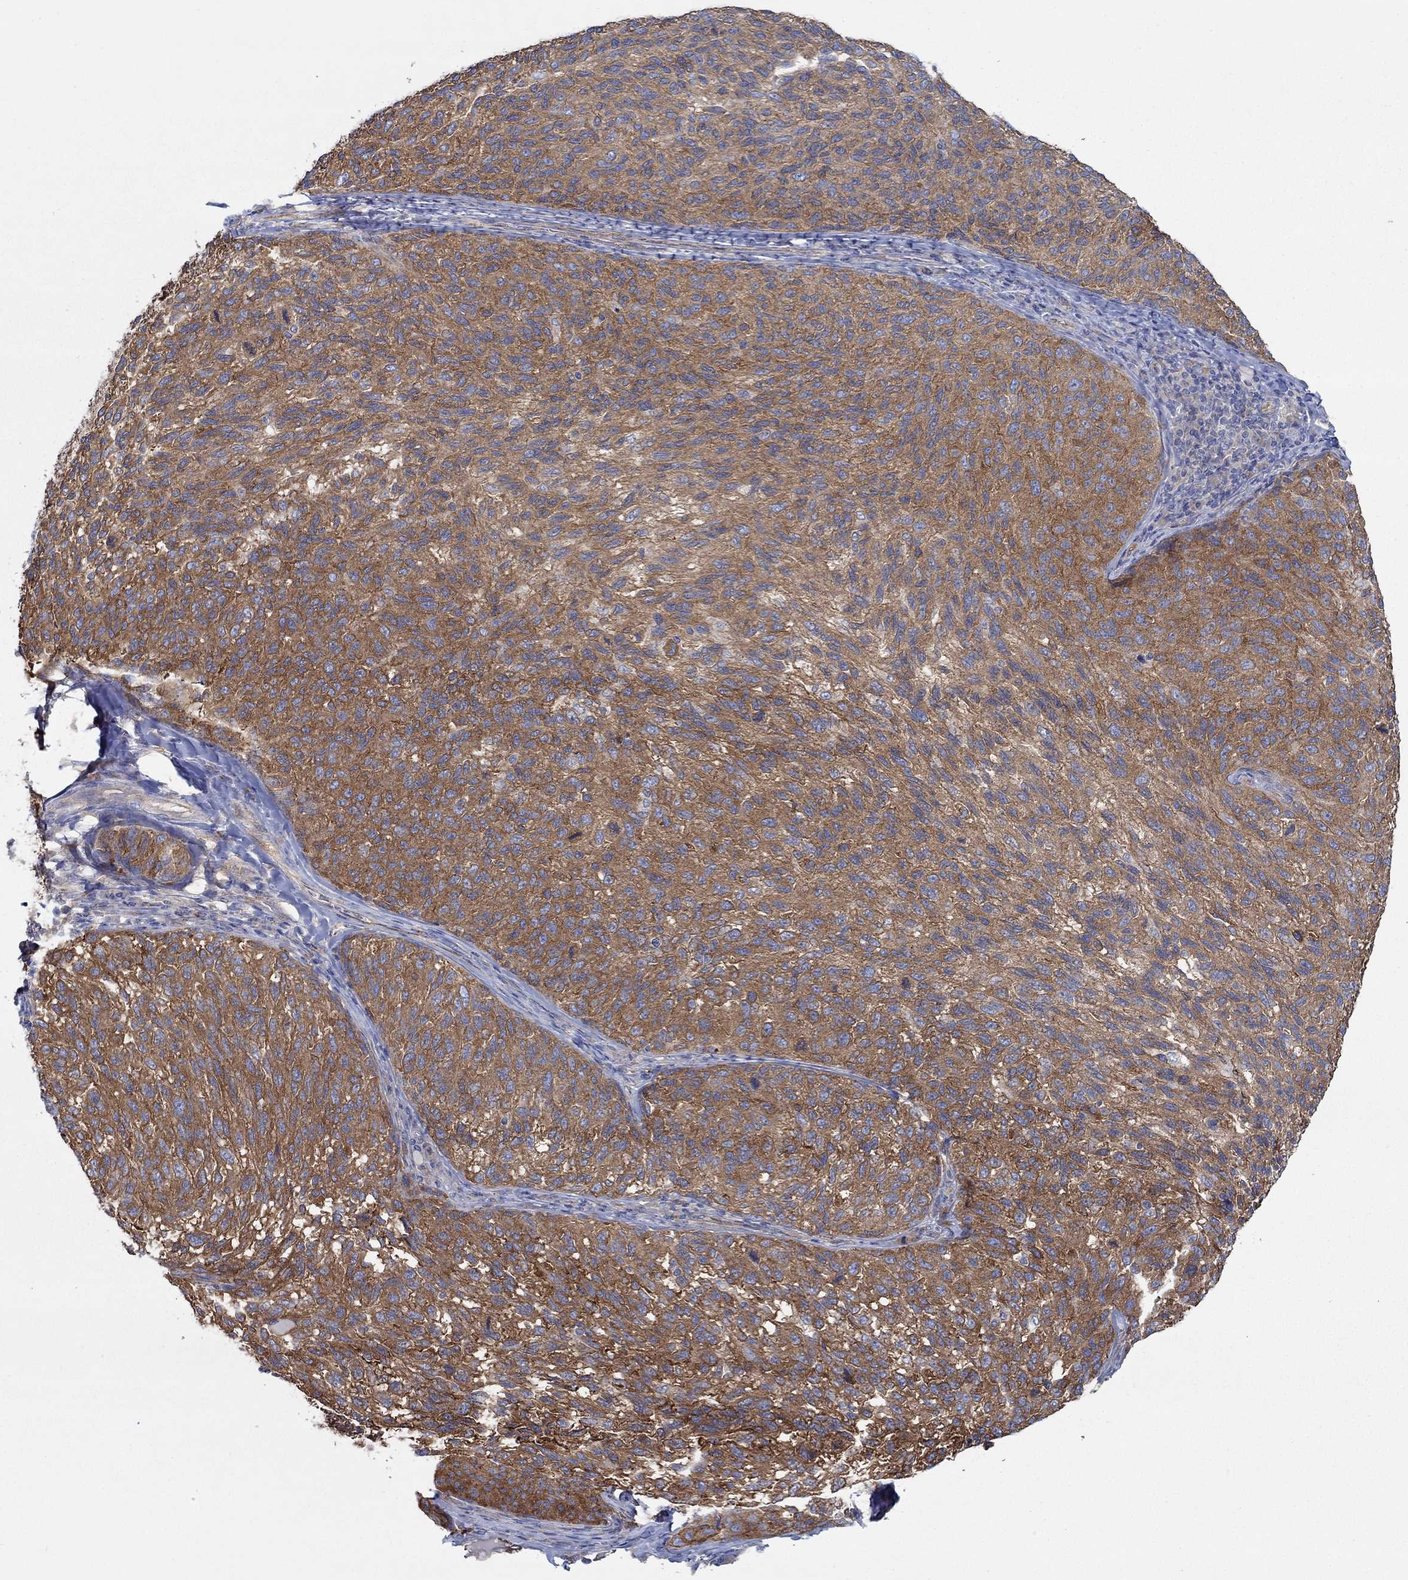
{"staining": {"intensity": "strong", "quantity": ">75%", "location": "cytoplasmic/membranous"}, "tissue": "melanoma", "cell_type": "Tumor cells", "image_type": "cancer", "snomed": [{"axis": "morphology", "description": "Malignant melanoma, NOS"}, {"axis": "topography", "description": "Skin"}], "caption": "About >75% of tumor cells in human malignant melanoma show strong cytoplasmic/membranous protein staining as visualized by brown immunohistochemical staining.", "gene": "SPAG9", "patient": {"sex": "female", "age": 73}}